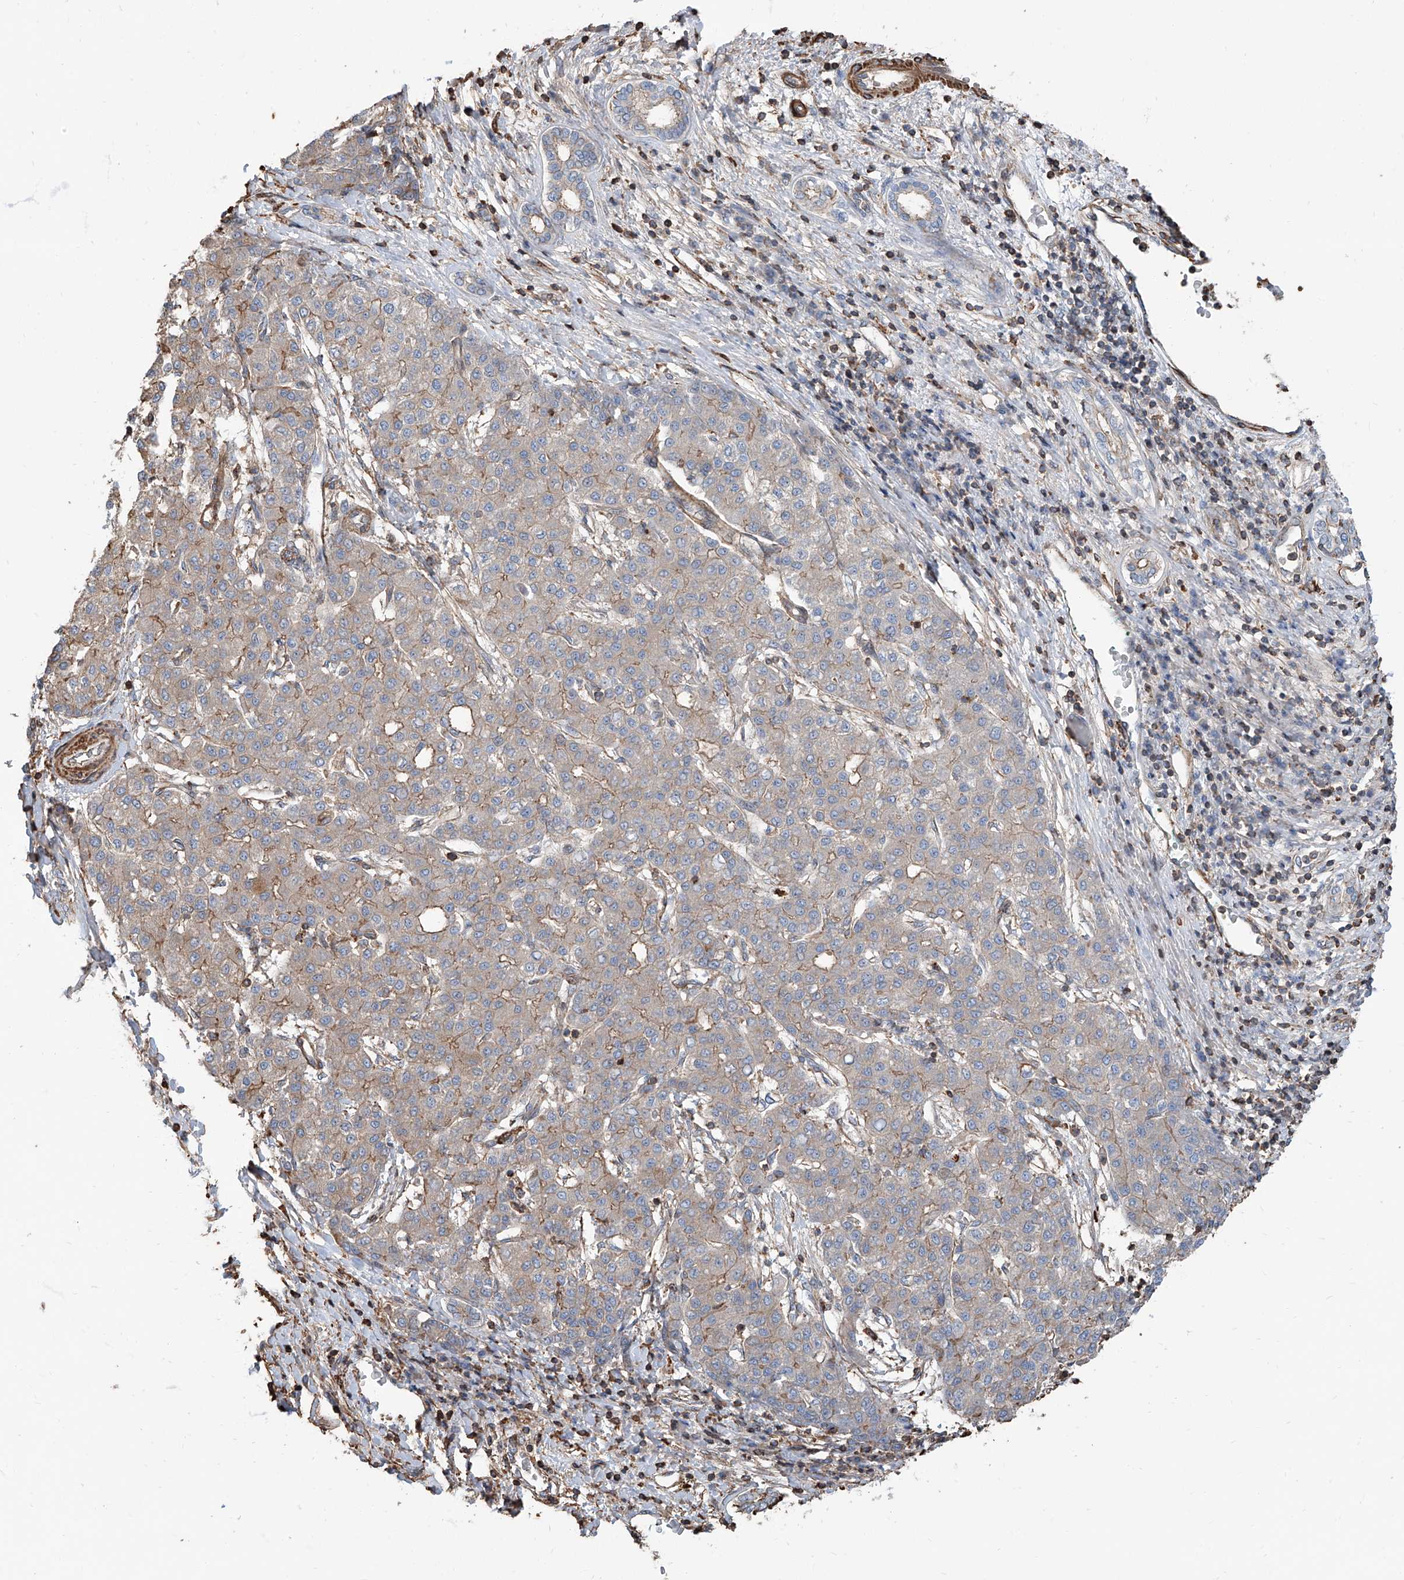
{"staining": {"intensity": "weak", "quantity": "<25%", "location": "cytoplasmic/membranous"}, "tissue": "liver cancer", "cell_type": "Tumor cells", "image_type": "cancer", "snomed": [{"axis": "morphology", "description": "Carcinoma, Hepatocellular, NOS"}, {"axis": "topography", "description": "Liver"}], "caption": "Tumor cells are negative for brown protein staining in liver cancer.", "gene": "PIEZO2", "patient": {"sex": "male", "age": 65}}